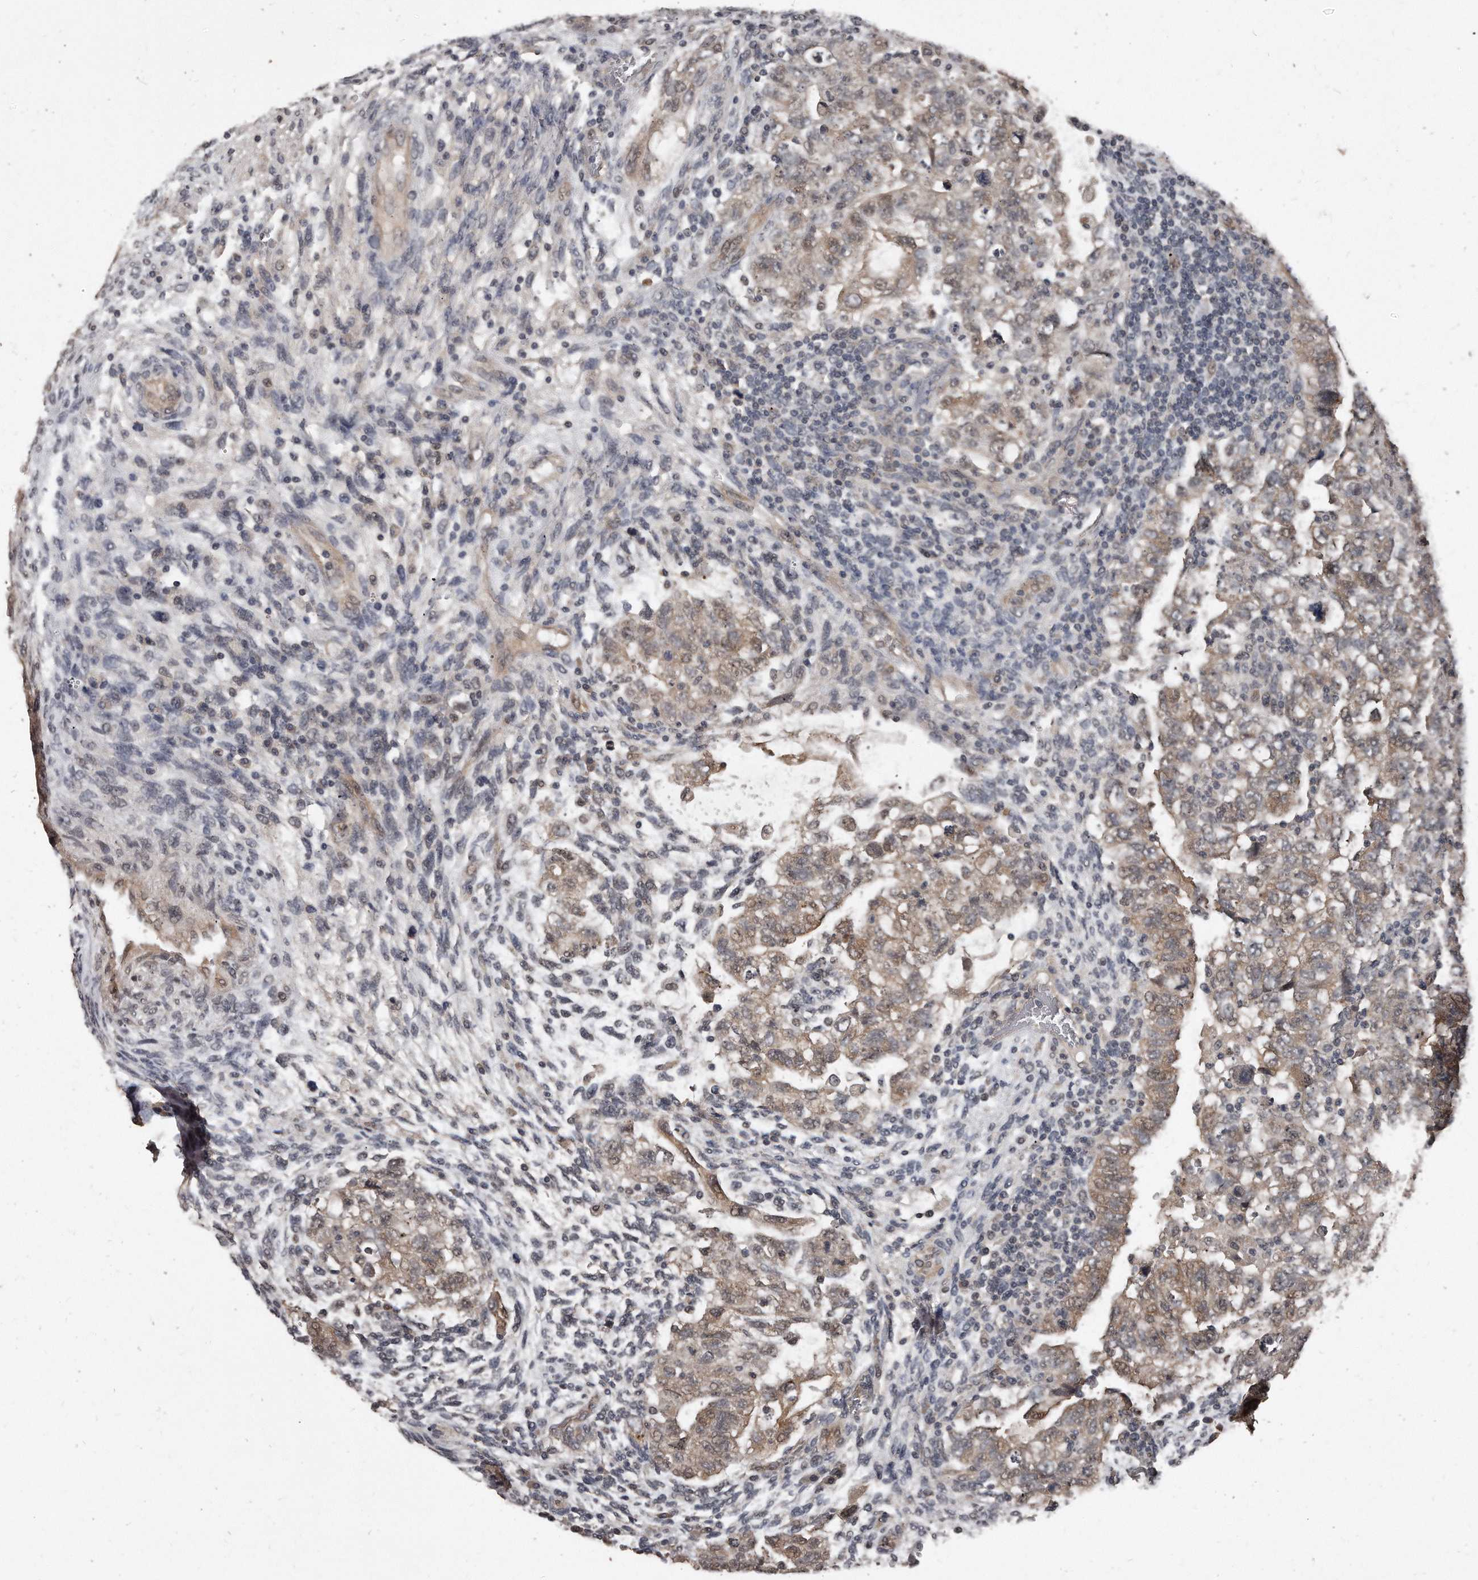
{"staining": {"intensity": "weak", "quantity": "25%-75%", "location": "cytoplasmic/membranous"}, "tissue": "testis cancer", "cell_type": "Tumor cells", "image_type": "cancer", "snomed": [{"axis": "morphology", "description": "Carcinoma, Embryonal, NOS"}, {"axis": "topography", "description": "Testis"}], "caption": "Immunohistochemistry histopathology image of human embryonal carcinoma (testis) stained for a protein (brown), which exhibits low levels of weak cytoplasmic/membranous expression in approximately 25%-75% of tumor cells.", "gene": "GRB10", "patient": {"sex": "male", "age": 36}}